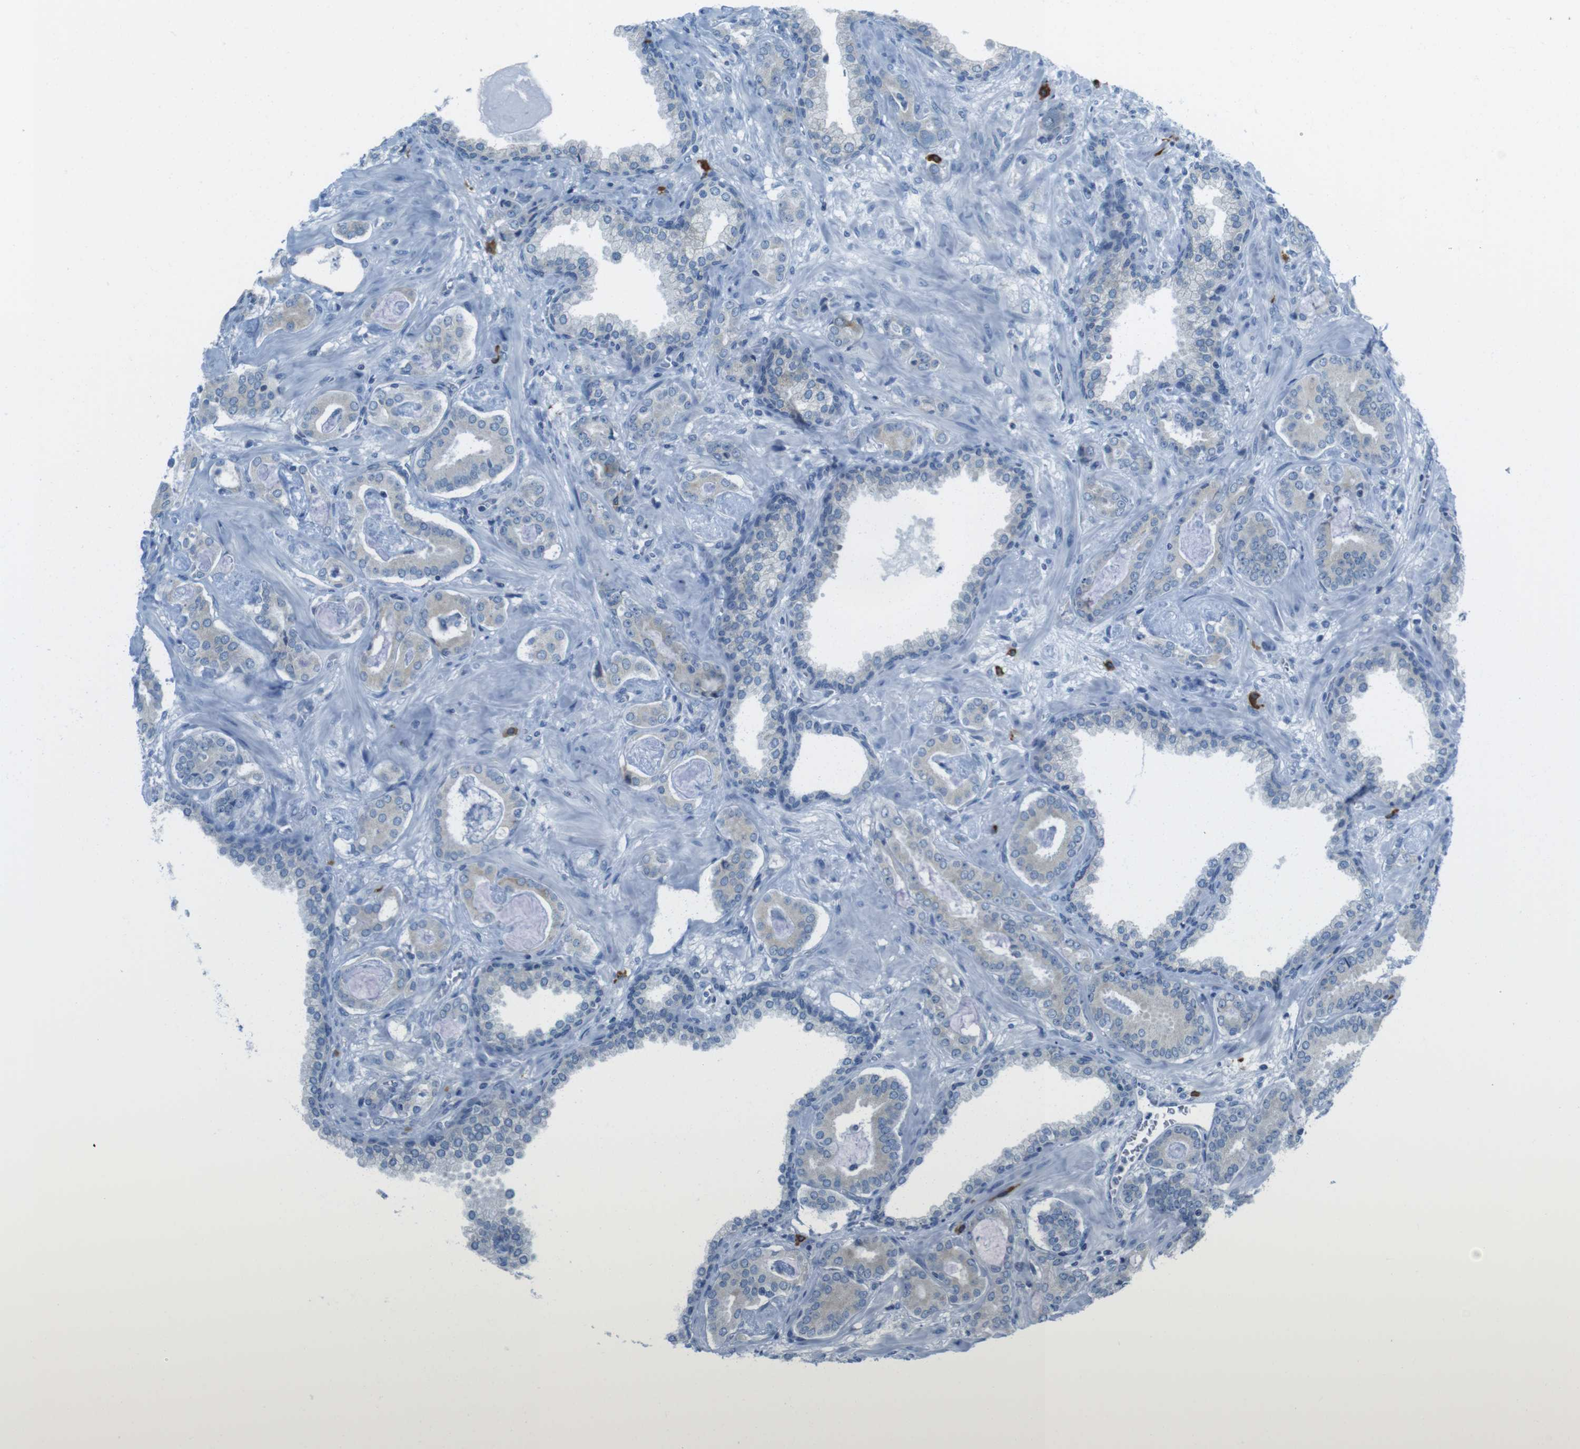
{"staining": {"intensity": "negative", "quantity": "none", "location": "none"}, "tissue": "prostate cancer", "cell_type": "Tumor cells", "image_type": "cancer", "snomed": [{"axis": "morphology", "description": "Adenocarcinoma, Low grade"}, {"axis": "topography", "description": "Prostate"}], "caption": "Photomicrograph shows no significant protein staining in tumor cells of prostate cancer (low-grade adenocarcinoma).", "gene": "CLPTM1L", "patient": {"sex": "male", "age": 53}}